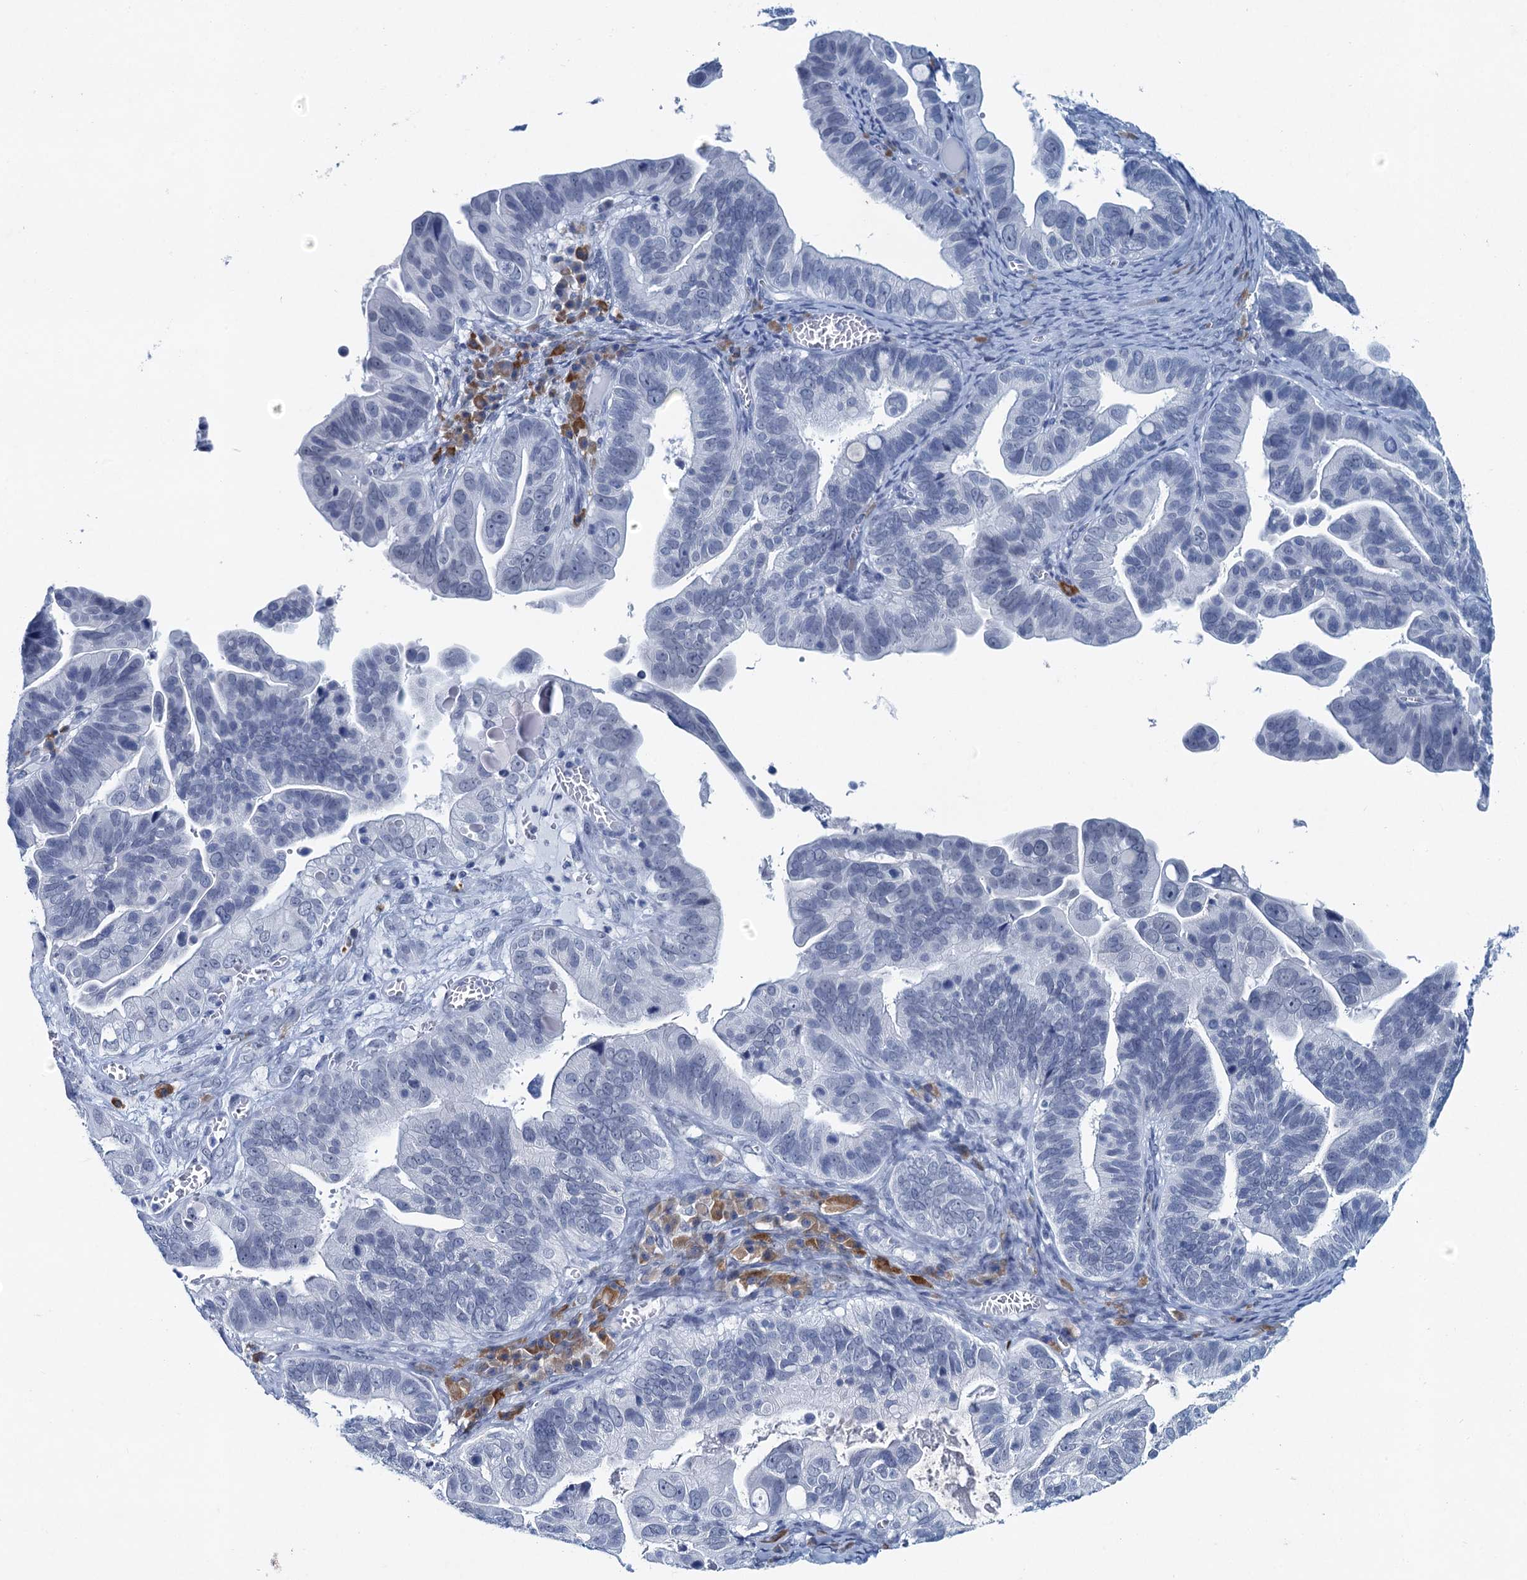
{"staining": {"intensity": "negative", "quantity": "none", "location": "none"}, "tissue": "ovarian cancer", "cell_type": "Tumor cells", "image_type": "cancer", "snomed": [{"axis": "morphology", "description": "Cystadenocarcinoma, serous, NOS"}, {"axis": "topography", "description": "Ovary"}], "caption": "Tumor cells show no significant protein positivity in ovarian cancer.", "gene": "HAPSTR1", "patient": {"sex": "female", "age": 56}}